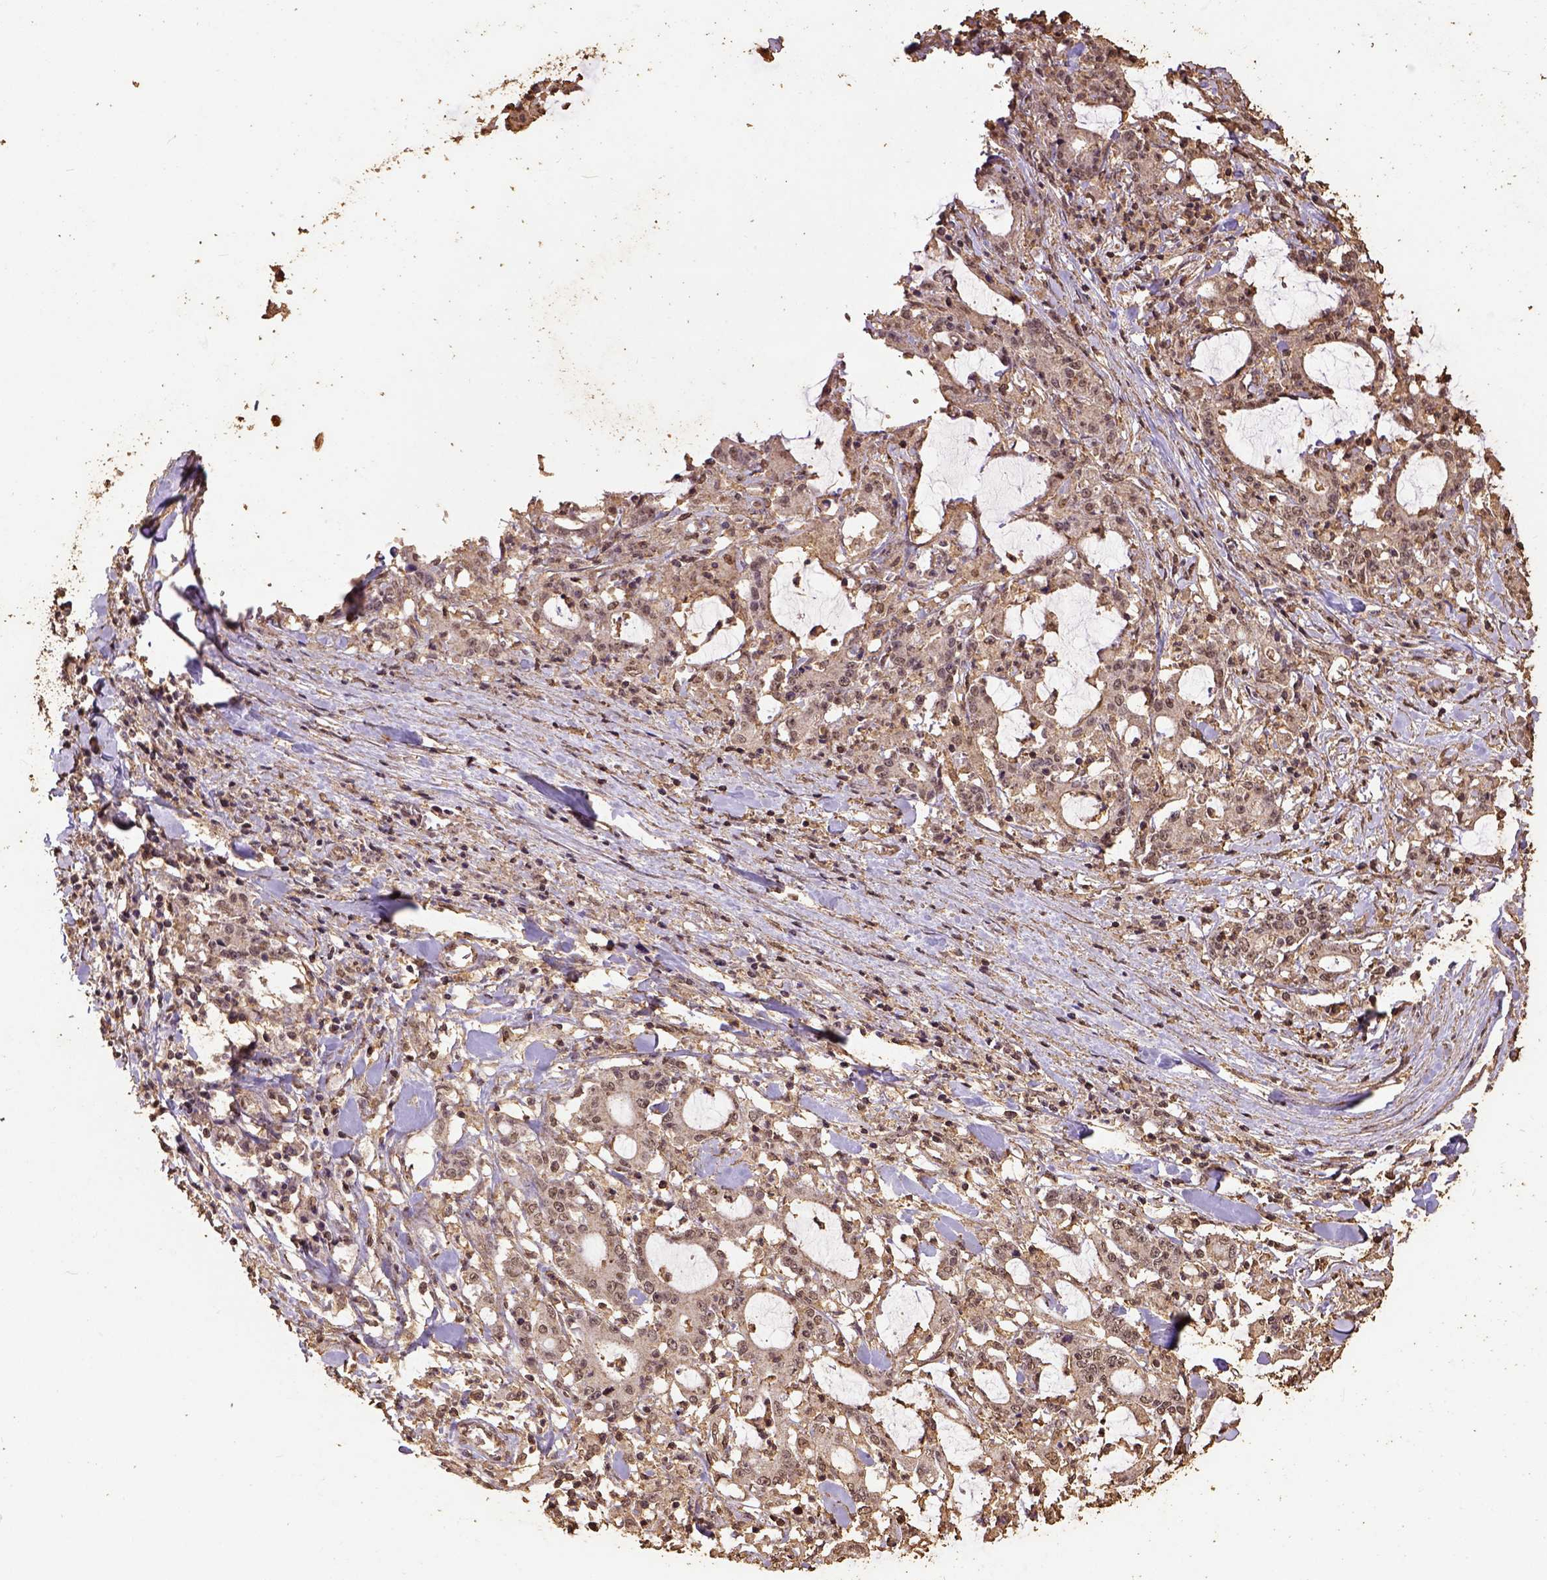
{"staining": {"intensity": "weak", "quantity": ">75%", "location": "nuclear"}, "tissue": "stomach cancer", "cell_type": "Tumor cells", "image_type": "cancer", "snomed": [{"axis": "morphology", "description": "Adenocarcinoma, NOS"}, {"axis": "topography", "description": "Stomach, upper"}], "caption": "Immunohistochemistry (IHC) histopathology image of neoplastic tissue: adenocarcinoma (stomach) stained using IHC demonstrates low levels of weak protein expression localized specifically in the nuclear of tumor cells, appearing as a nuclear brown color.", "gene": "NACC1", "patient": {"sex": "male", "age": 68}}